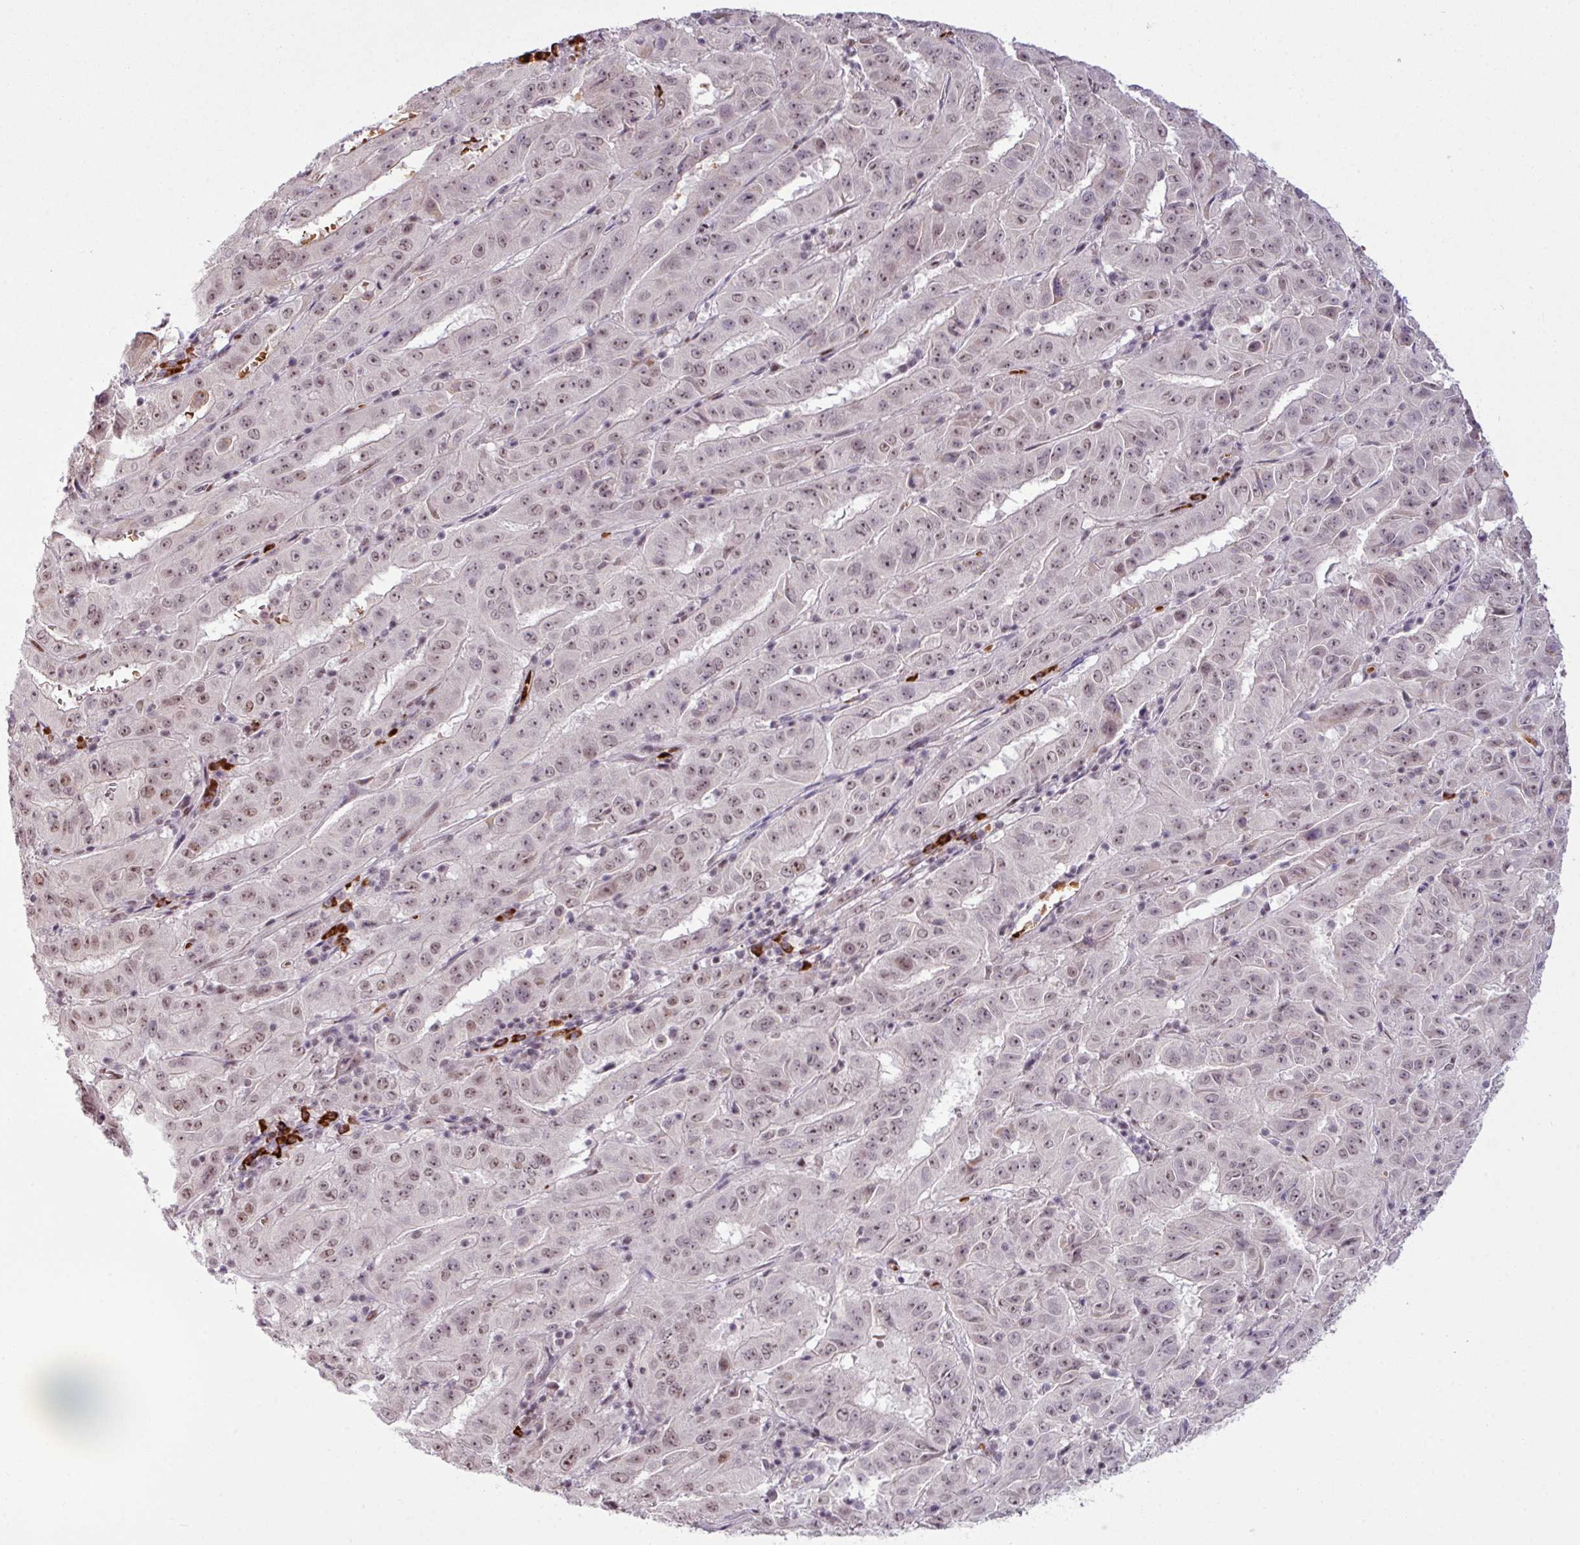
{"staining": {"intensity": "weak", "quantity": ">75%", "location": "nuclear"}, "tissue": "pancreatic cancer", "cell_type": "Tumor cells", "image_type": "cancer", "snomed": [{"axis": "morphology", "description": "Adenocarcinoma, NOS"}, {"axis": "topography", "description": "Pancreas"}], "caption": "Pancreatic cancer (adenocarcinoma) tissue demonstrates weak nuclear staining in about >75% of tumor cells", "gene": "PRDM5", "patient": {"sex": "male", "age": 63}}